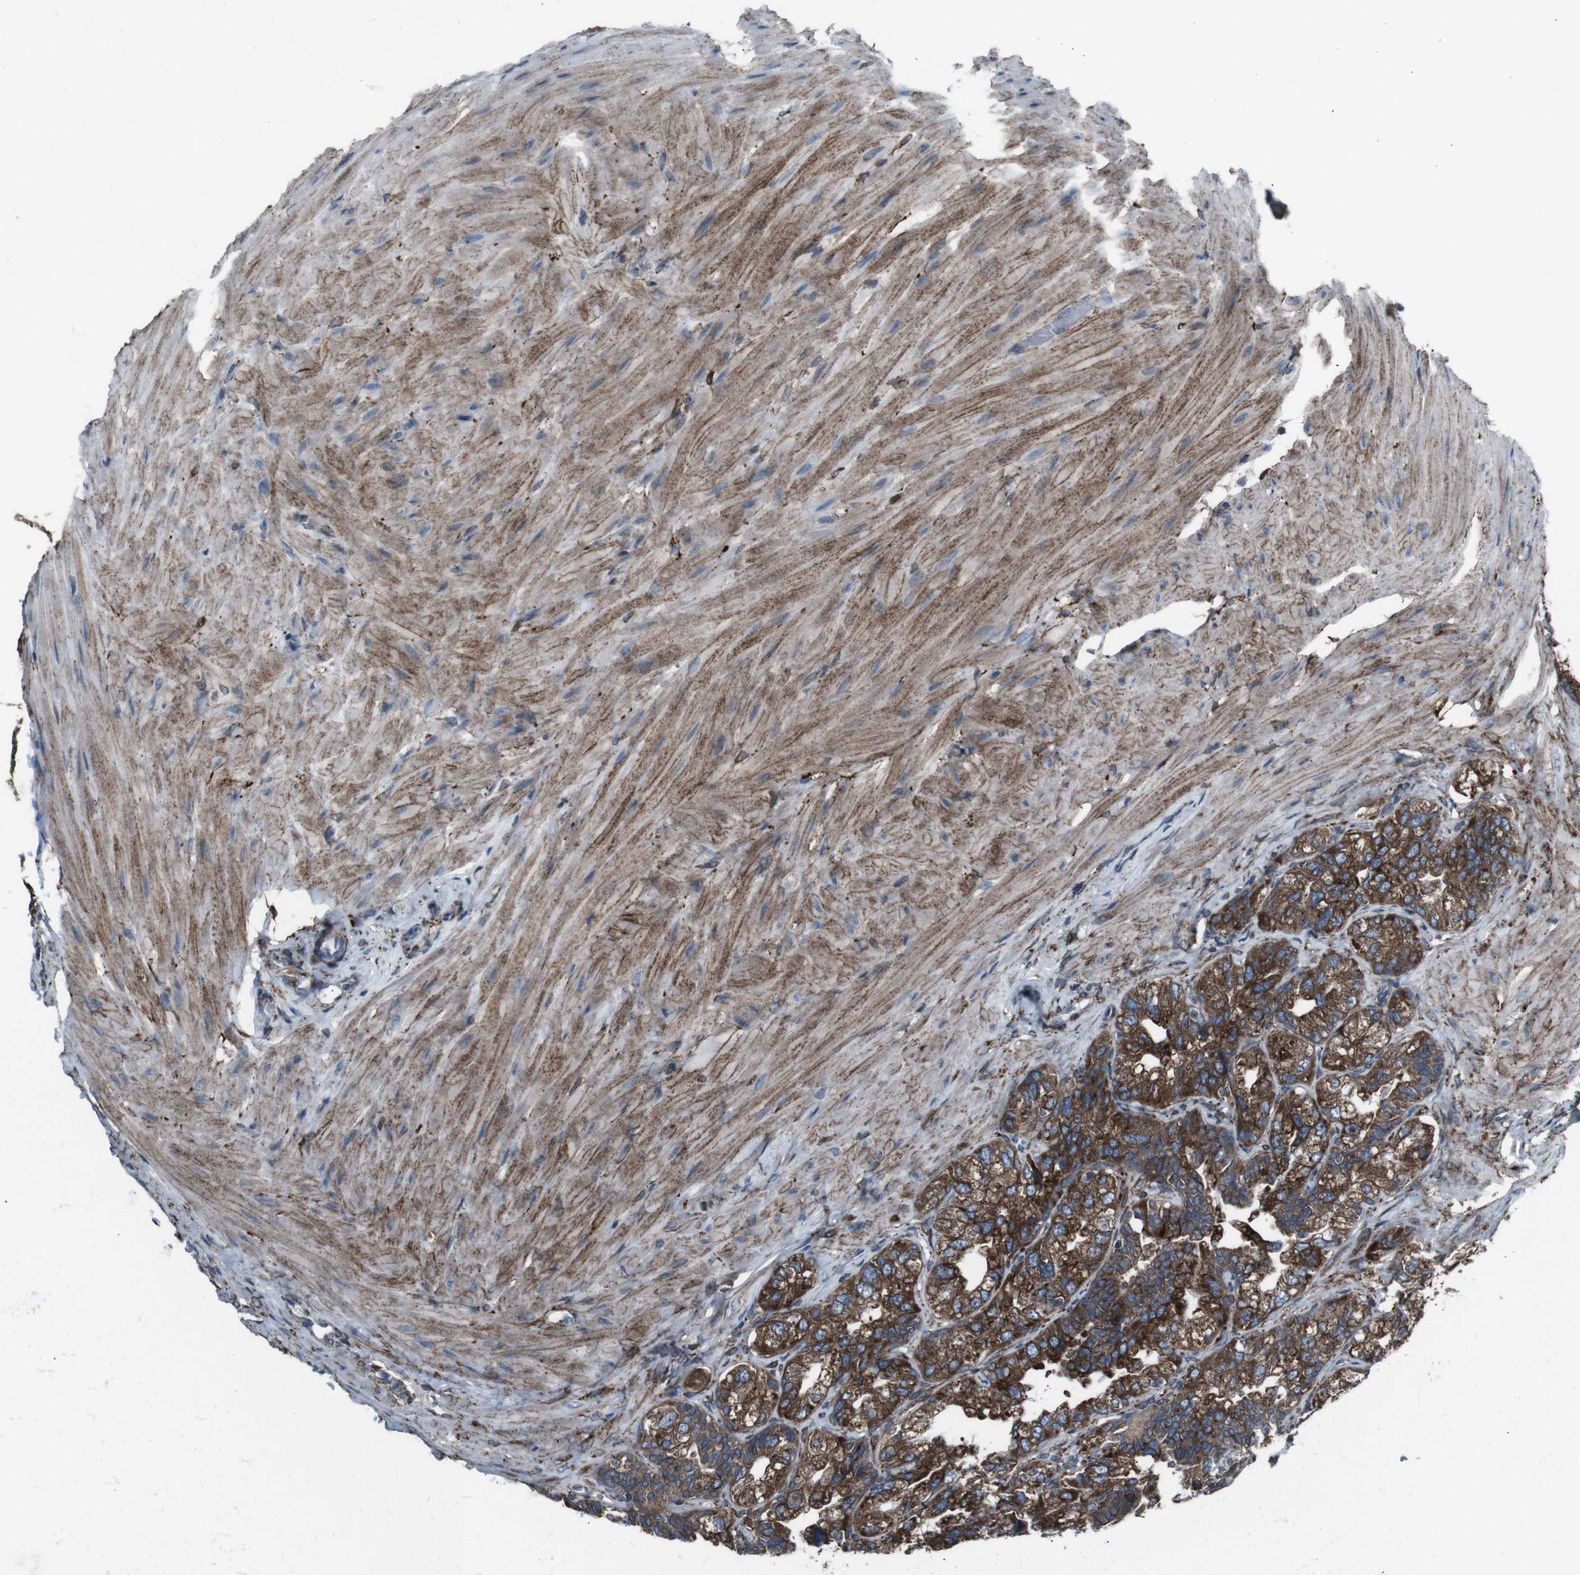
{"staining": {"intensity": "strong", "quantity": ">75%", "location": "cytoplasmic/membranous"}, "tissue": "seminal vesicle", "cell_type": "Glandular cells", "image_type": "normal", "snomed": [{"axis": "morphology", "description": "Normal tissue, NOS"}, {"axis": "topography", "description": "Seminal veicle"}], "caption": "DAB (3,3'-diaminobenzidine) immunohistochemical staining of unremarkable human seminal vesicle exhibits strong cytoplasmic/membranous protein expression in about >75% of glandular cells. (brown staining indicates protein expression, while blue staining denotes nuclei).", "gene": "LNPK", "patient": {"sex": "male", "age": 68}}